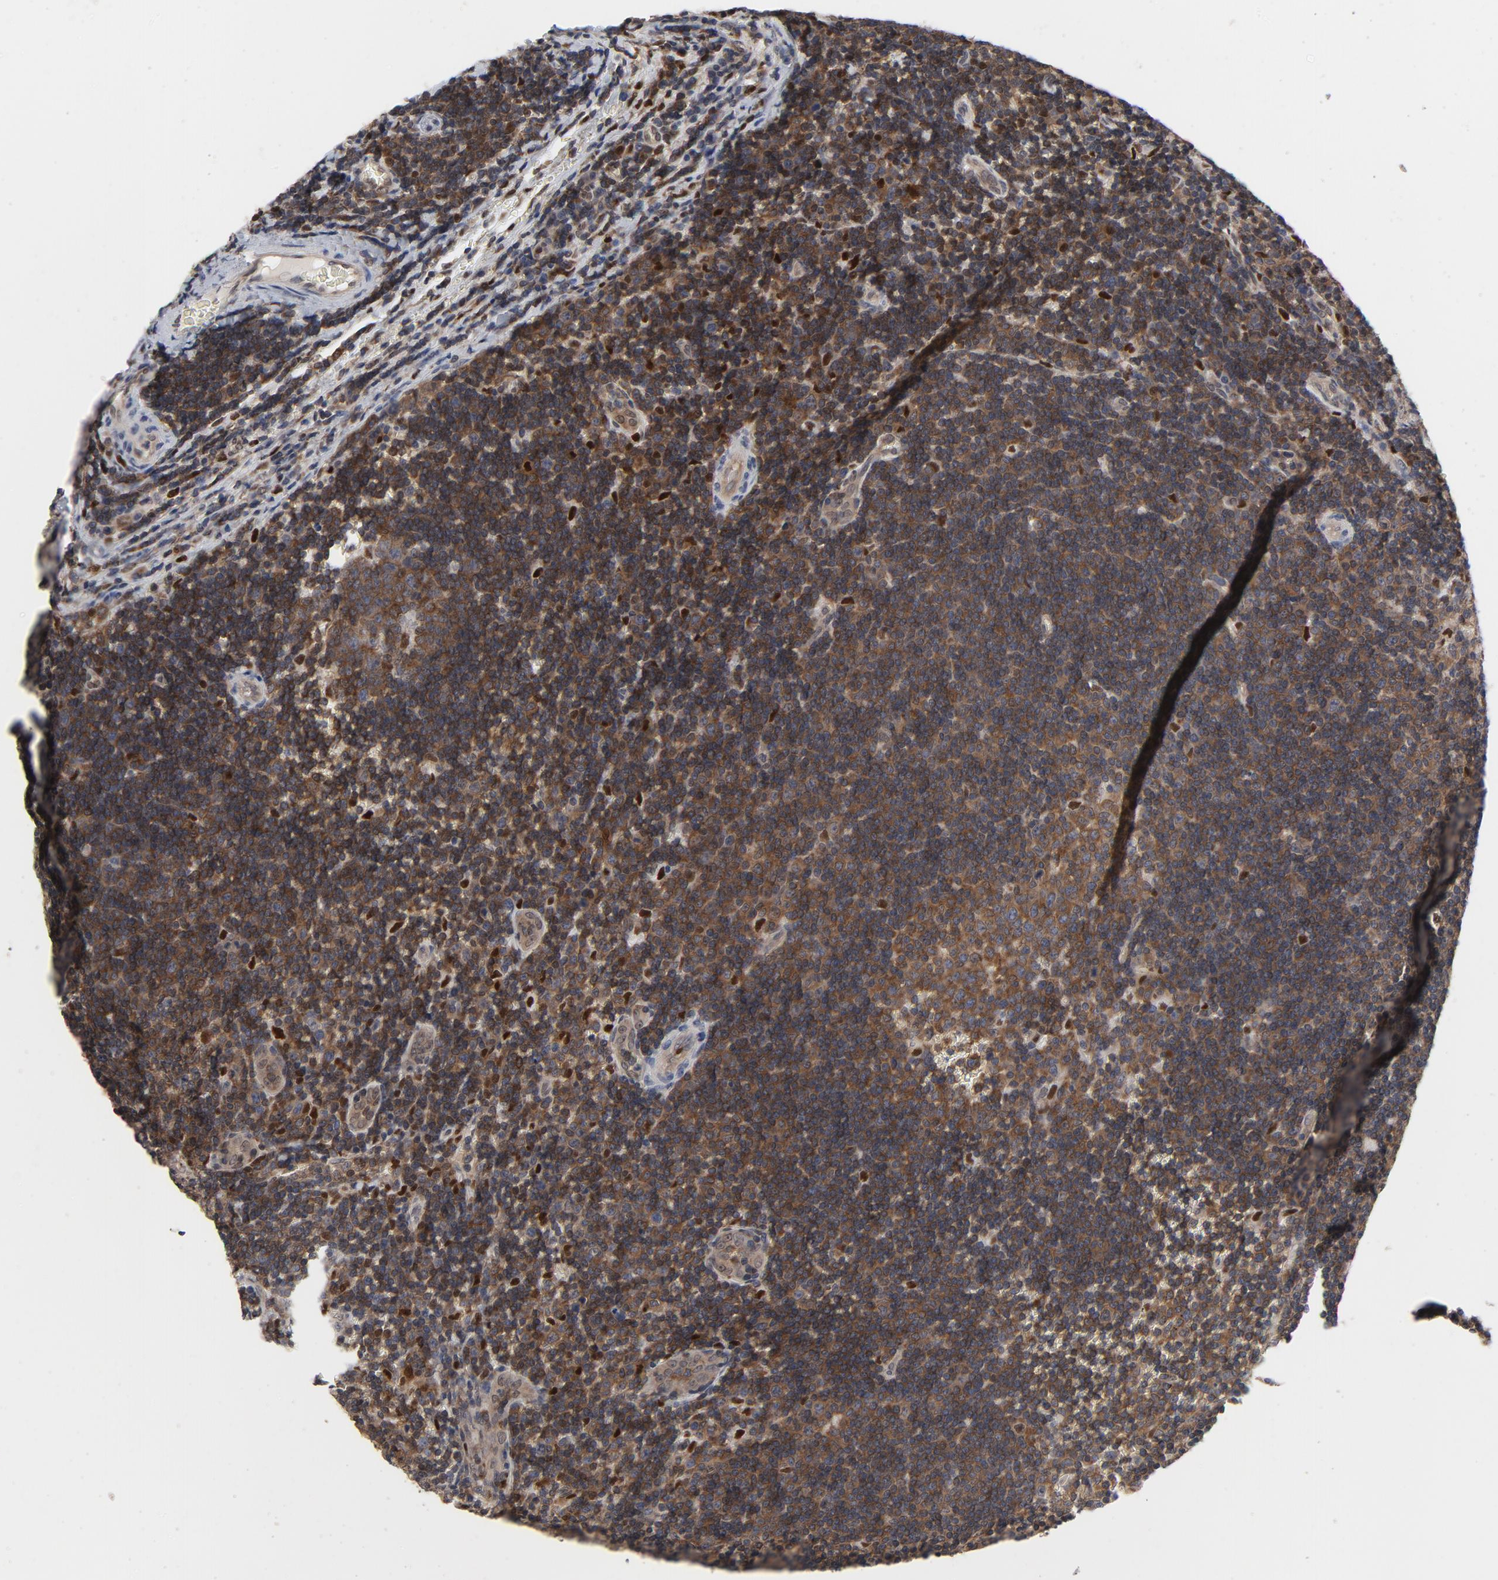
{"staining": {"intensity": "strong", "quantity": ">75%", "location": "cytoplasmic/membranous"}, "tissue": "lymph node", "cell_type": "Germinal center cells", "image_type": "normal", "snomed": [{"axis": "morphology", "description": "Normal tissue, NOS"}, {"axis": "topography", "description": "Lymph node"}, {"axis": "topography", "description": "Salivary gland"}], "caption": "Immunohistochemical staining of benign lymph node shows high levels of strong cytoplasmic/membranous expression in about >75% of germinal center cells. (IHC, brightfield microscopy, high magnification).", "gene": "NFKB1", "patient": {"sex": "male", "age": 8}}